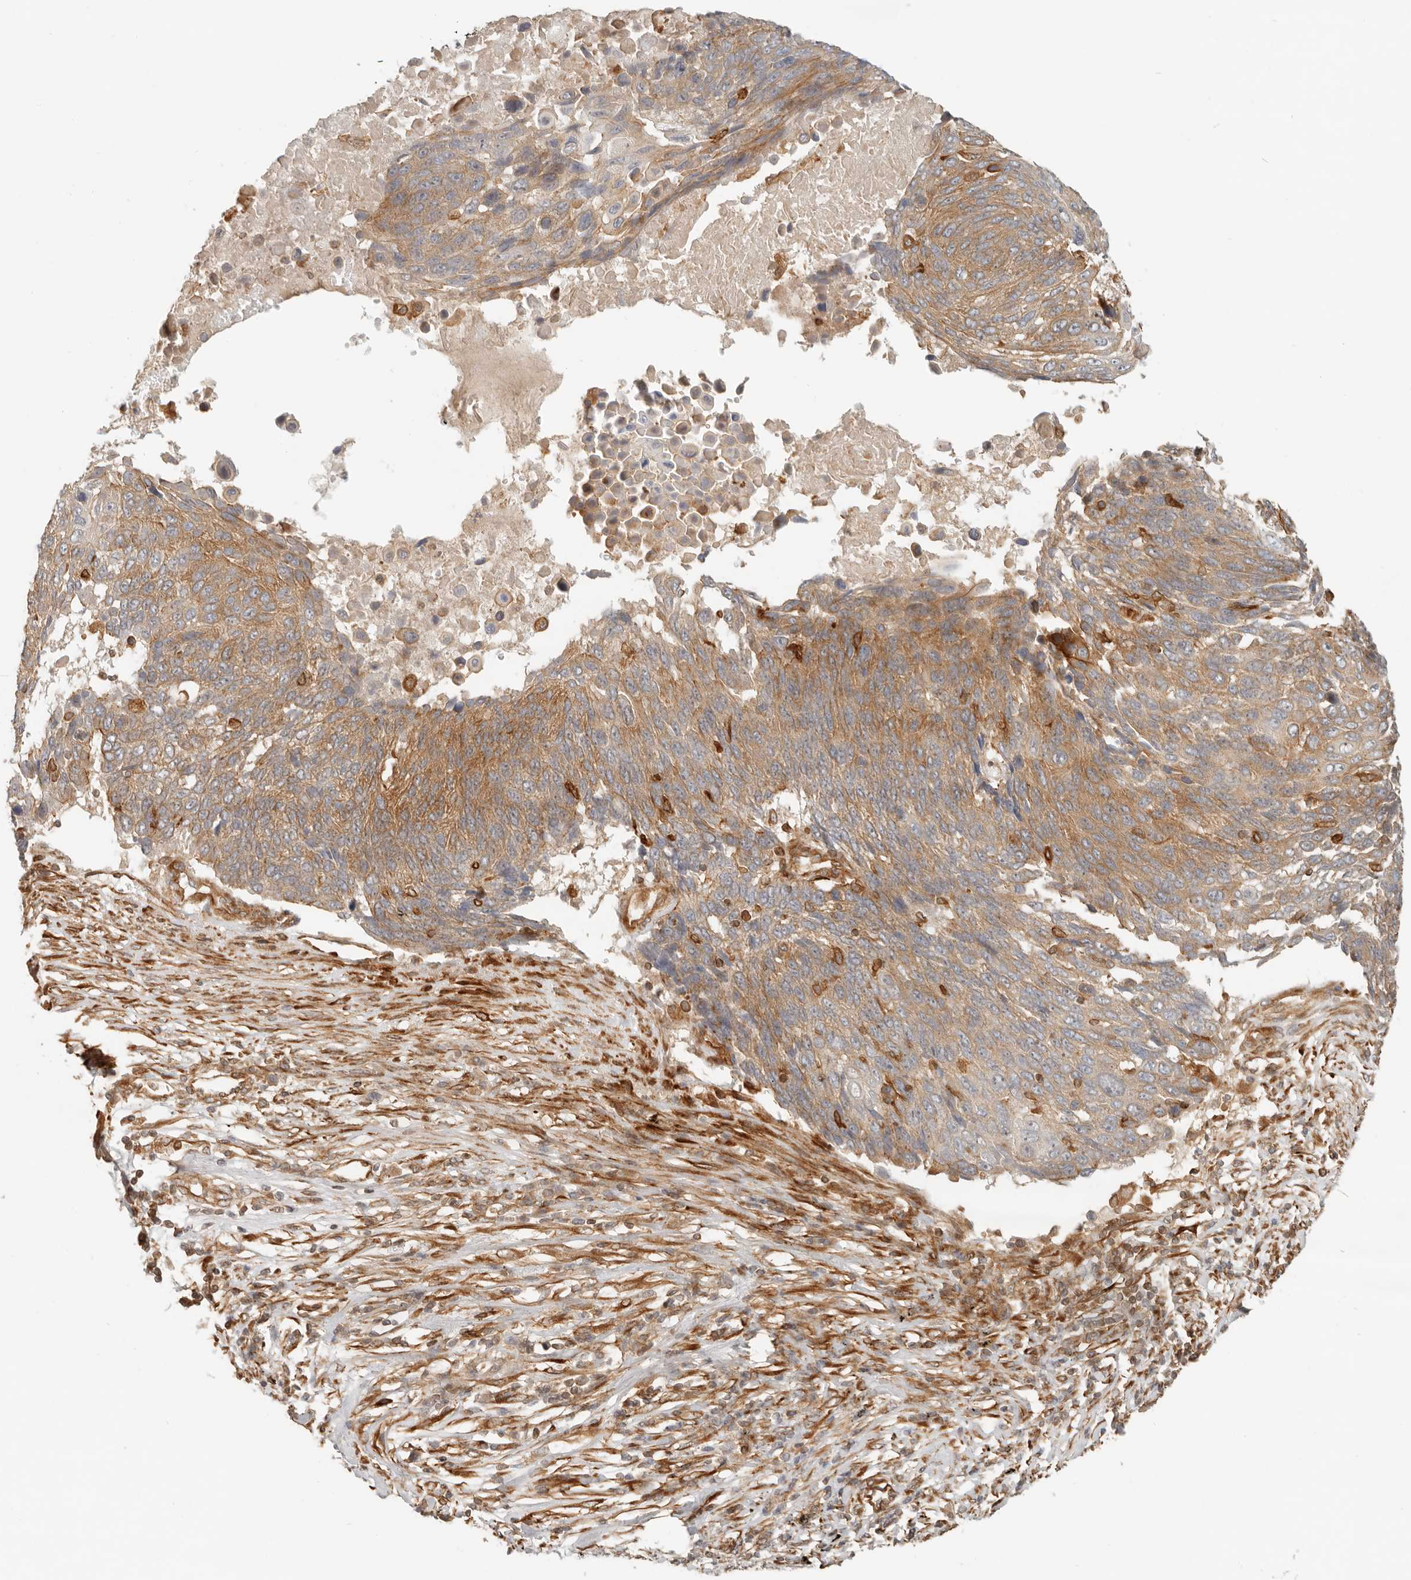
{"staining": {"intensity": "moderate", "quantity": "25%-75%", "location": "cytoplasmic/membranous"}, "tissue": "lung cancer", "cell_type": "Tumor cells", "image_type": "cancer", "snomed": [{"axis": "morphology", "description": "Squamous cell carcinoma, NOS"}, {"axis": "topography", "description": "Lung"}], "caption": "High-magnification brightfield microscopy of lung cancer (squamous cell carcinoma) stained with DAB (3,3'-diaminobenzidine) (brown) and counterstained with hematoxylin (blue). tumor cells exhibit moderate cytoplasmic/membranous staining is present in approximately25%-75% of cells.", "gene": "UFSP1", "patient": {"sex": "male", "age": 66}}